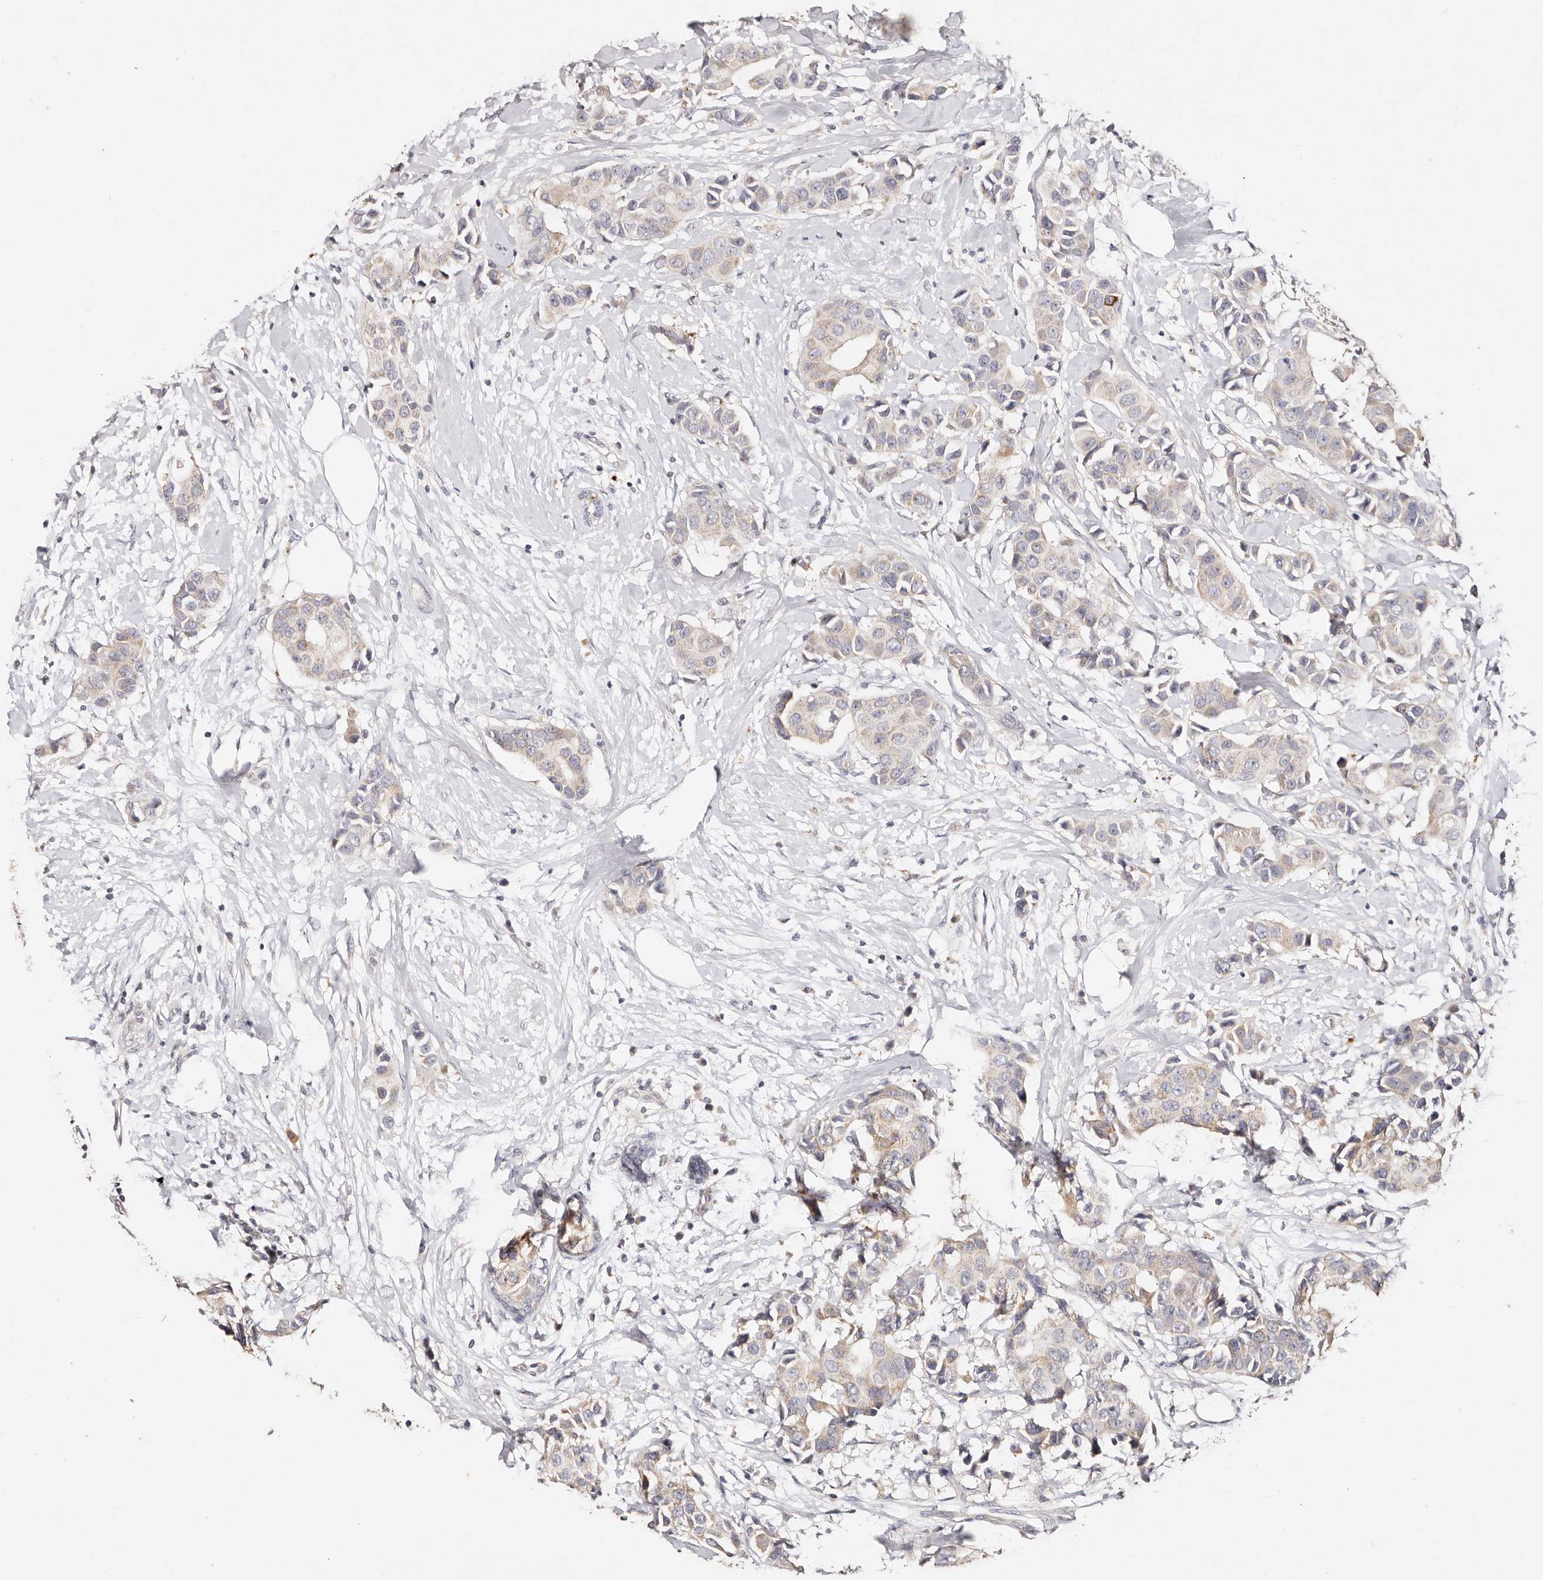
{"staining": {"intensity": "negative", "quantity": "none", "location": "none"}, "tissue": "breast cancer", "cell_type": "Tumor cells", "image_type": "cancer", "snomed": [{"axis": "morphology", "description": "Normal tissue, NOS"}, {"axis": "morphology", "description": "Duct carcinoma"}, {"axis": "topography", "description": "Breast"}], "caption": "Image shows no protein positivity in tumor cells of breast invasive ductal carcinoma tissue.", "gene": "VIPAS39", "patient": {"sex": "female", "age": 39}}